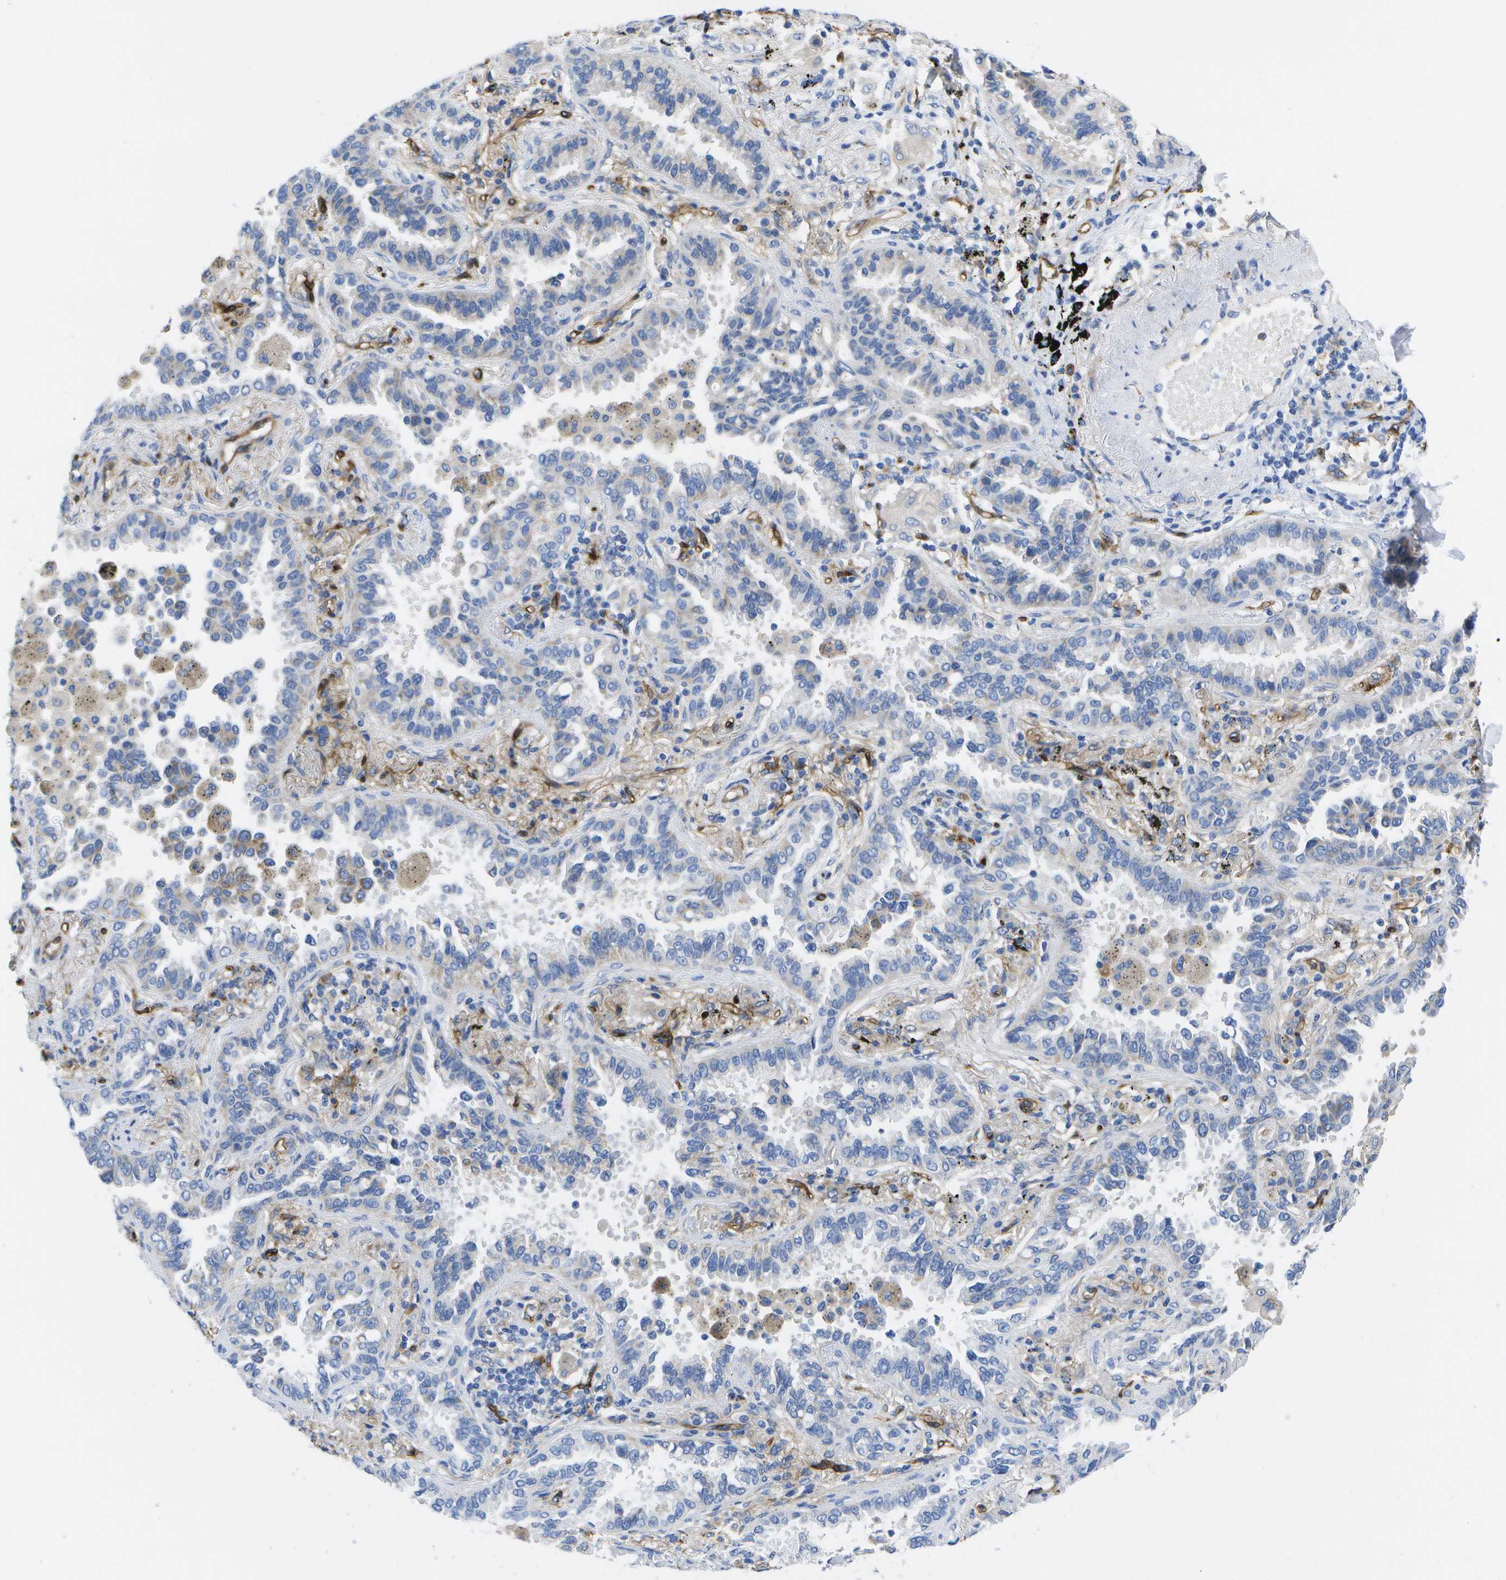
{"staining": {"intensity": "weak", "quantity": "<25%", "location": "cytoplasmic/membranous"}, "tissue": "lung cancer", "cell_type": "Tumor cells", "image_type": "cancer", "snomed": [{"axis": "morphology", "description": "Normal tissue, NOS"}, {"axis": "morphology", "description": "Adenocarcinoma, NOS"}, {"axis": "topography", "description": "Lung"}], "caption": "High magnification brightfield microscopy of lung cancer stained with DAB (brown) and counterstained with hematoxylin (blue): tumor cells show no significant expression. The staining was performed using DAB to visualize the protein expression in brown, while the nuclei were stained in blue with hematoxylin (Magnification: 20x).", "gene": "DYSF", "patient": {"sex": "male", "age": 59}}